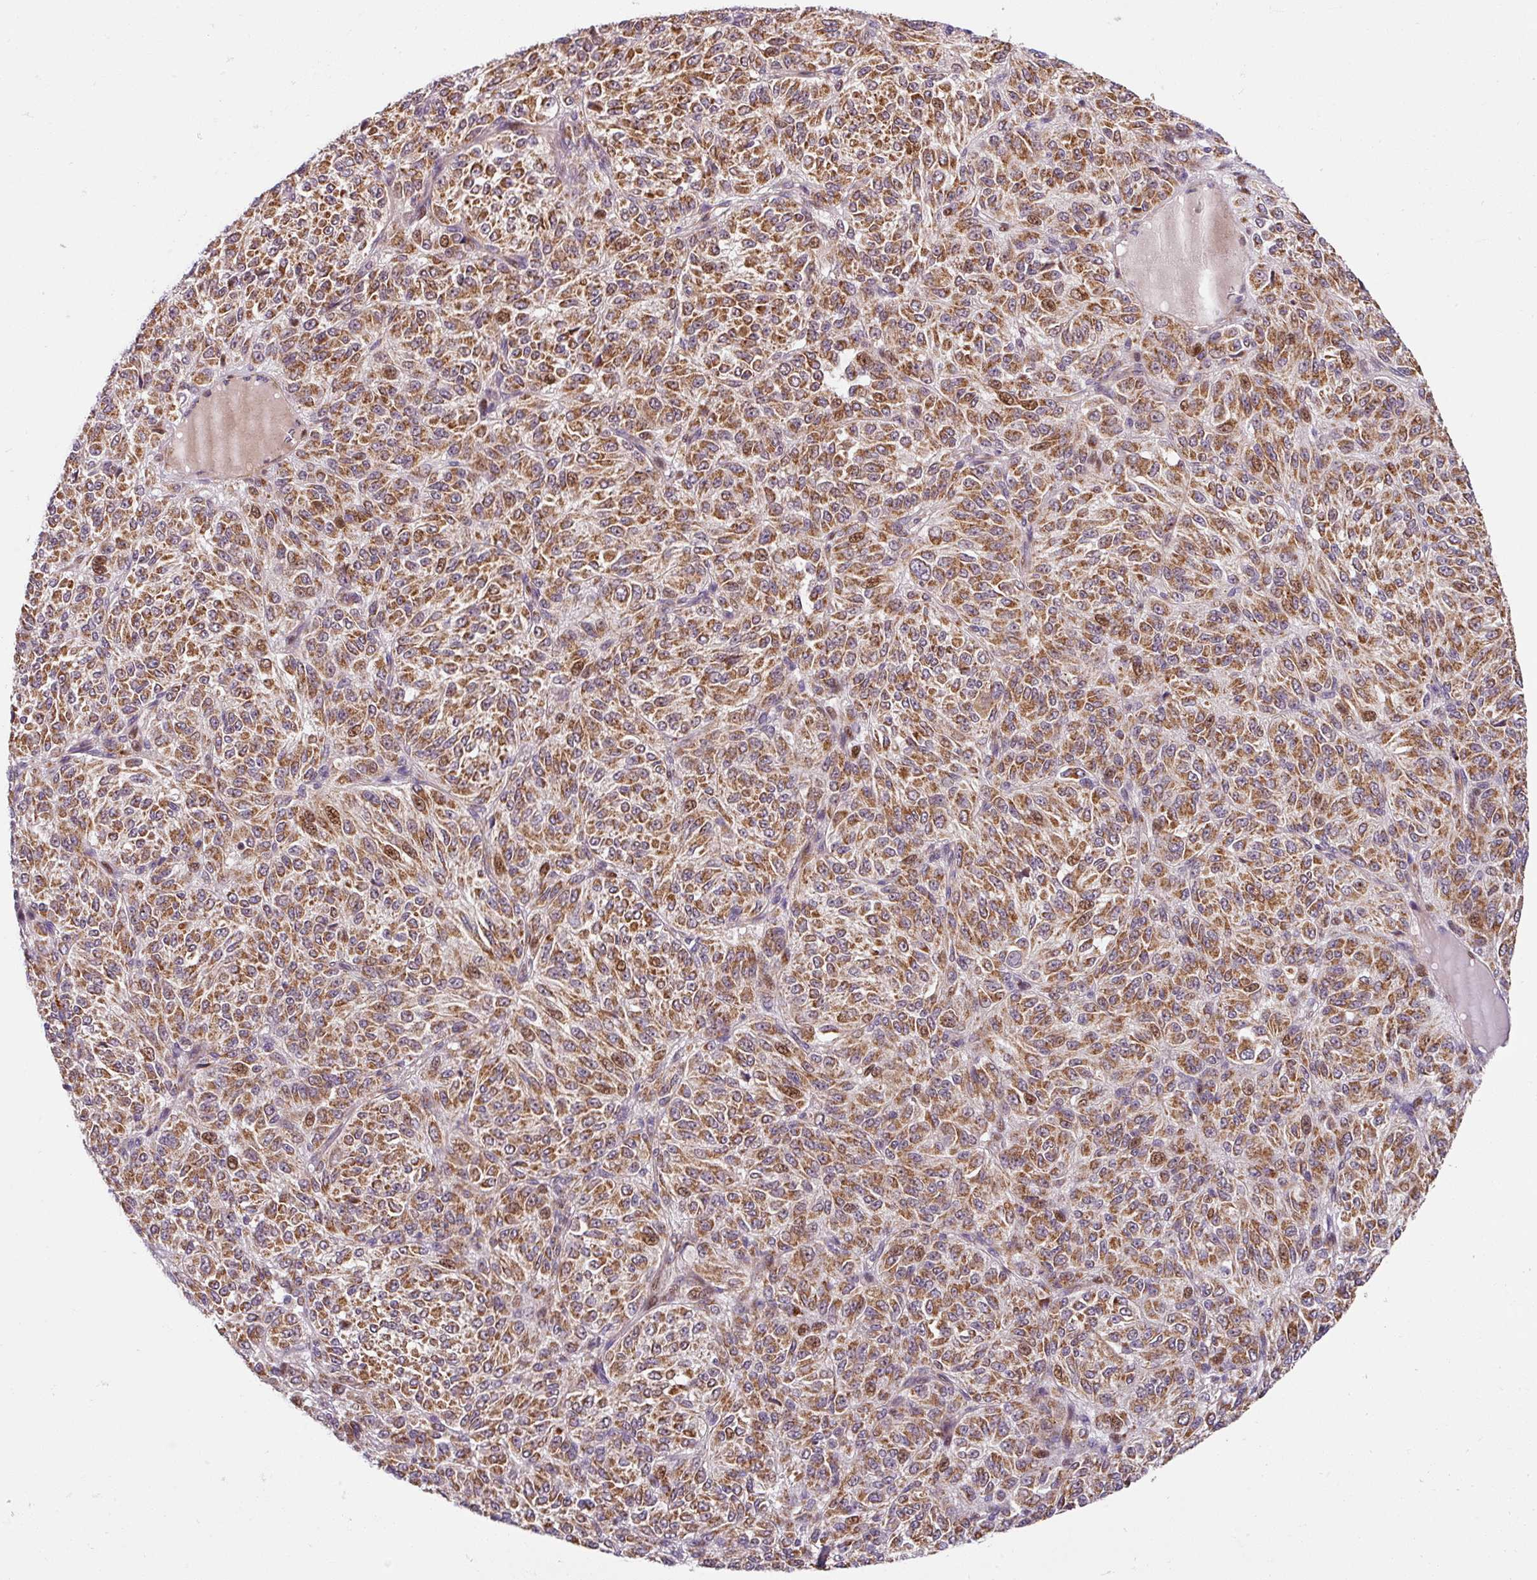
{"staining": {"intensity": "moderate", "quantity": ">75%", "location": "cytoplasmic/membranous"}, "tissue": "melanoma", "cell_type": "Tumor cells", "image_type": "cancer", "snomed": [{"axis": "morphology", "description": "Malignant melanoma, Metastatic site"}, {"axis": "topography", "description": "Brain"}], "caption": "Tumor cells demonstrate moderate cytoplasmic/membranous staining in approximately >75% of cells in malignant melanoma (metastatic site). (IHC, brightfield microscopy, high magnification).", "gene": "SARS2", "patient": {"sex": "female", "age": 56}}